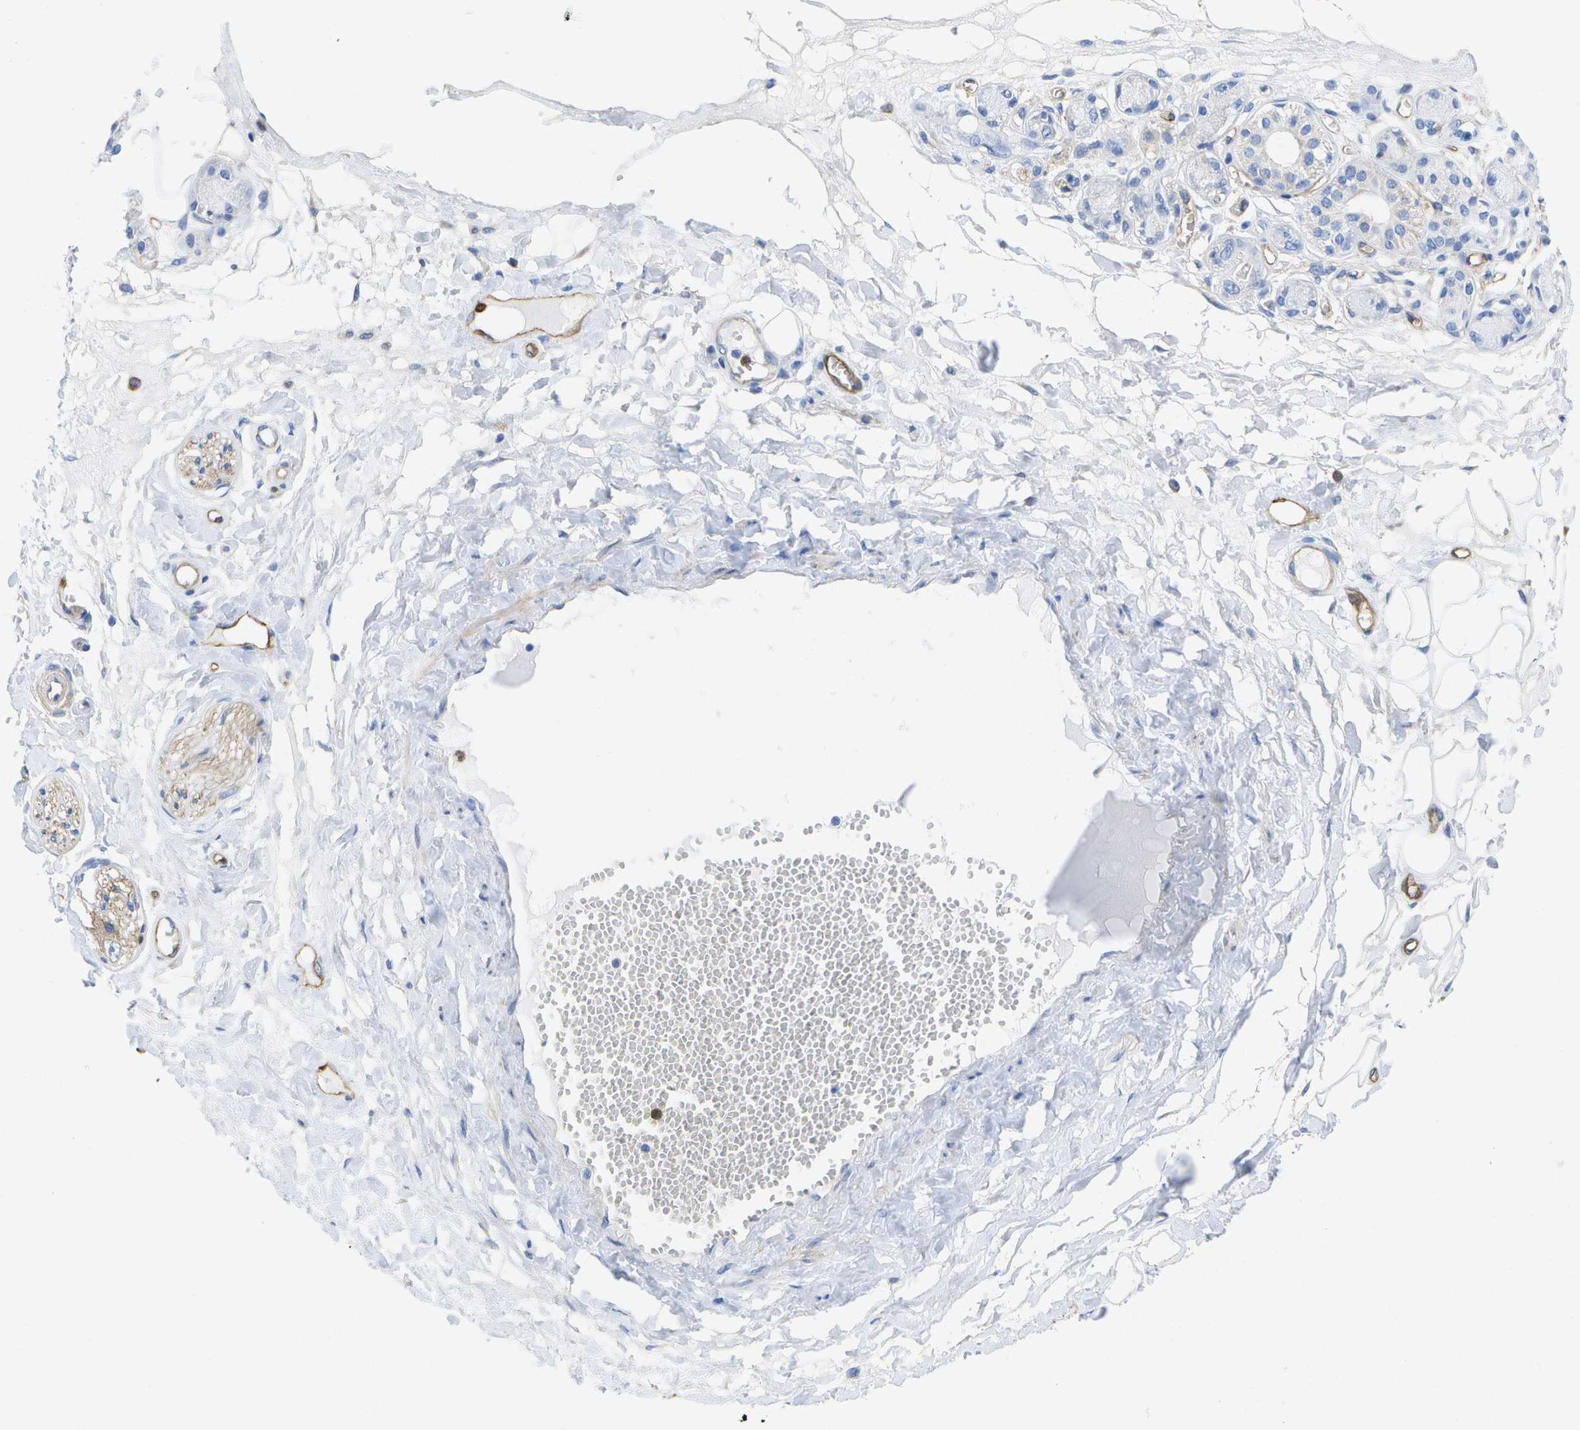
{"staining": {"intensity": "moderate", "quantity": "<25%", "location": "cytoplasmic/membranous"}, "tissue": "adipose tissue", "cell_type": "Adipocytes", "image_type": "normal", "snomed": [{"axis": "morphology", "description": "Normal tissue, NOS"}, {"axis": "morphology", "description": "Inflammation, NOS"}, {"axis": "topography", "description": "Salivary gland"}, {"axis": "topography", "description": "Peripheral nerve tissue"}], "caption": "This is a photomicrograph of immunohistochemistry (IHC) staining of unremarkable adipose tissue, which shows moderate staining in the cytoplasmic/membranous of adipocytes.", "gene": "DYSF", "patient": {"sex": "female", "age": 75}}